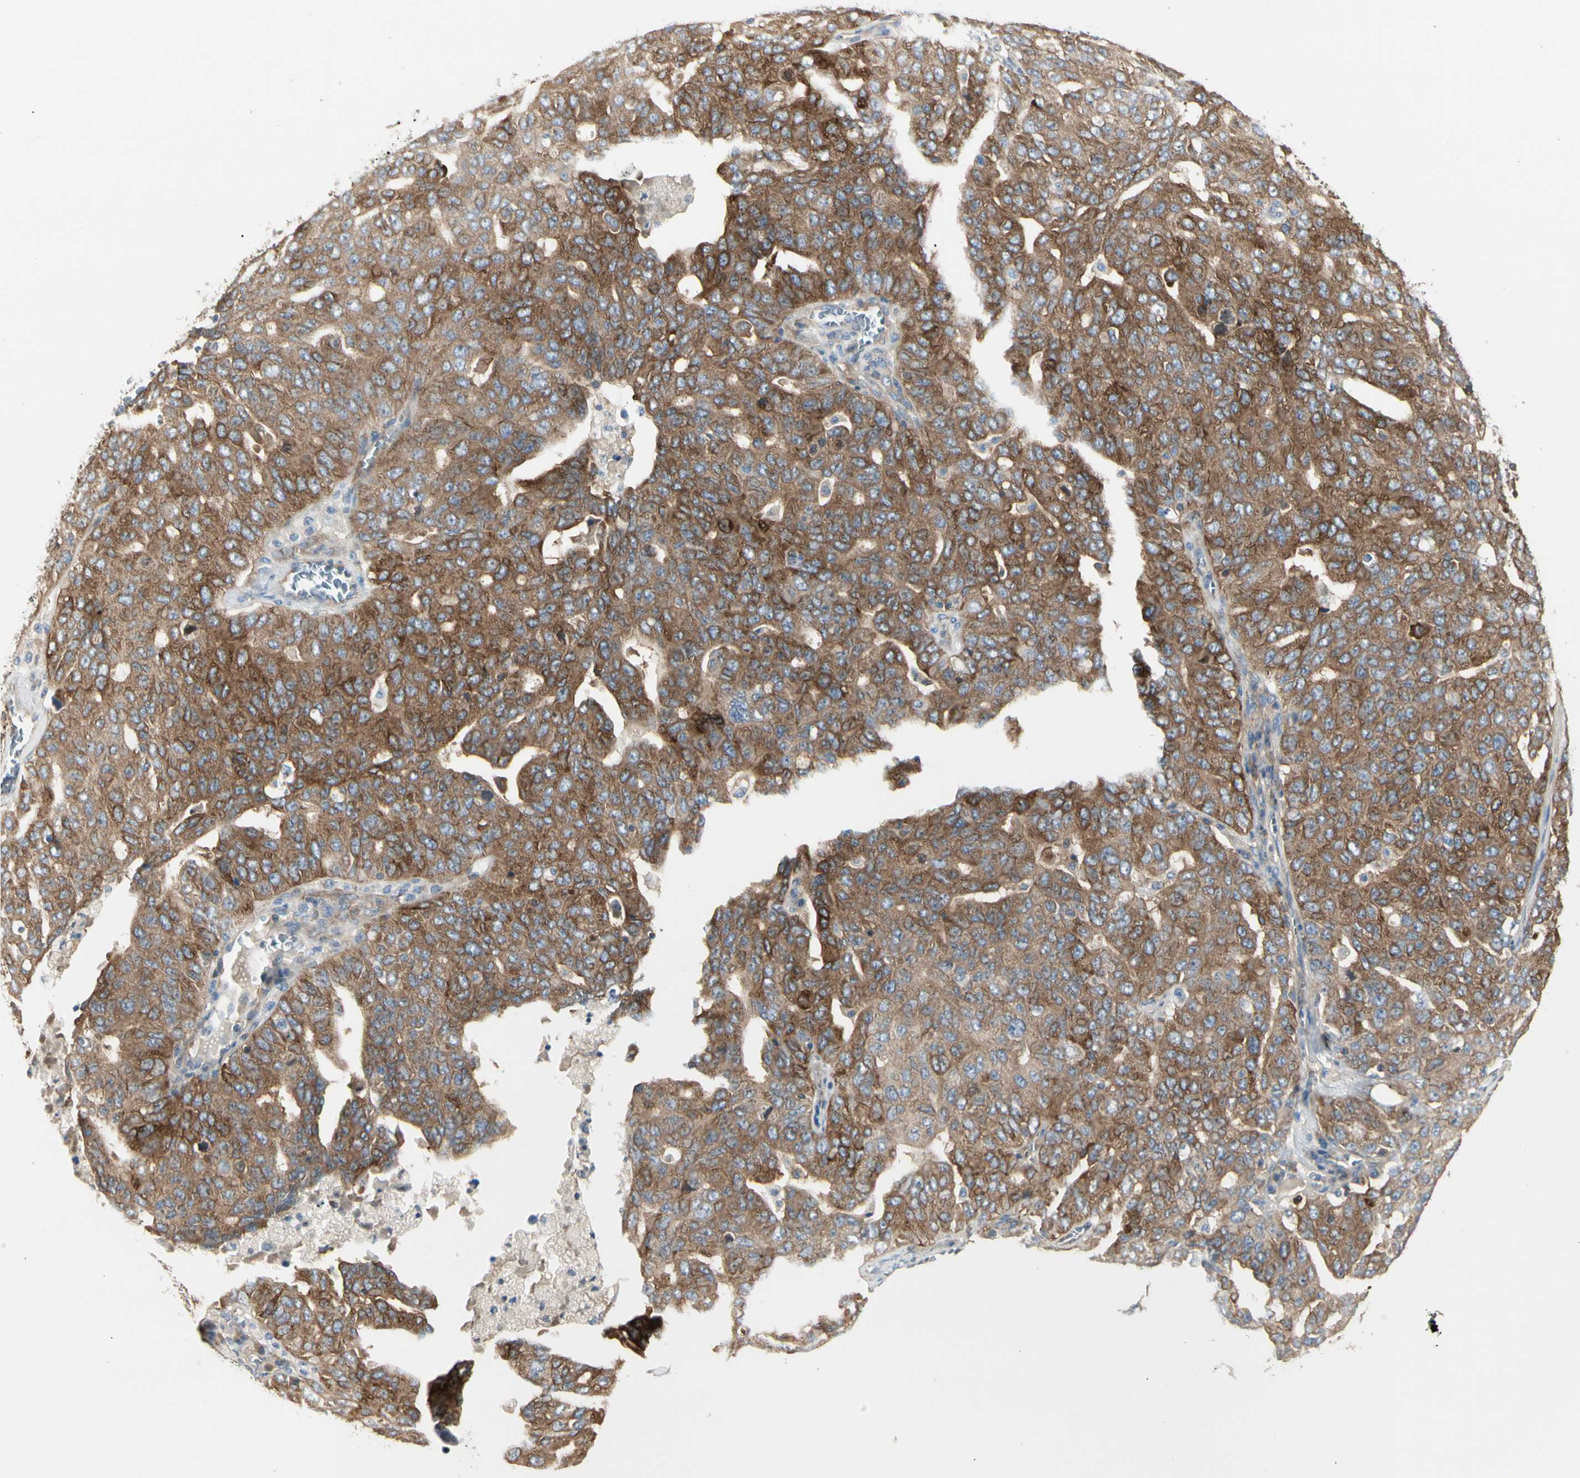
{"staining": {"intensity": "moderate", "quantity": ">75%", "location": "cytoplasmic/membranous"}, "tissue": "ovarian cancer", "cell_type": "Tumor cells", "image_type": "cancer", "snomed": [{"axis": "morphology", "description": "Carcinoma, endometroid"}, {"axis": "topography", "description": "Ovary"}], "caption": "Ovarian cancer stained for a protein exhibits moderate cytoplasmic/membranous positivity in tumor cells.", "gene": "NFKB2", "patient": {"sex": "female", "age": 62}}